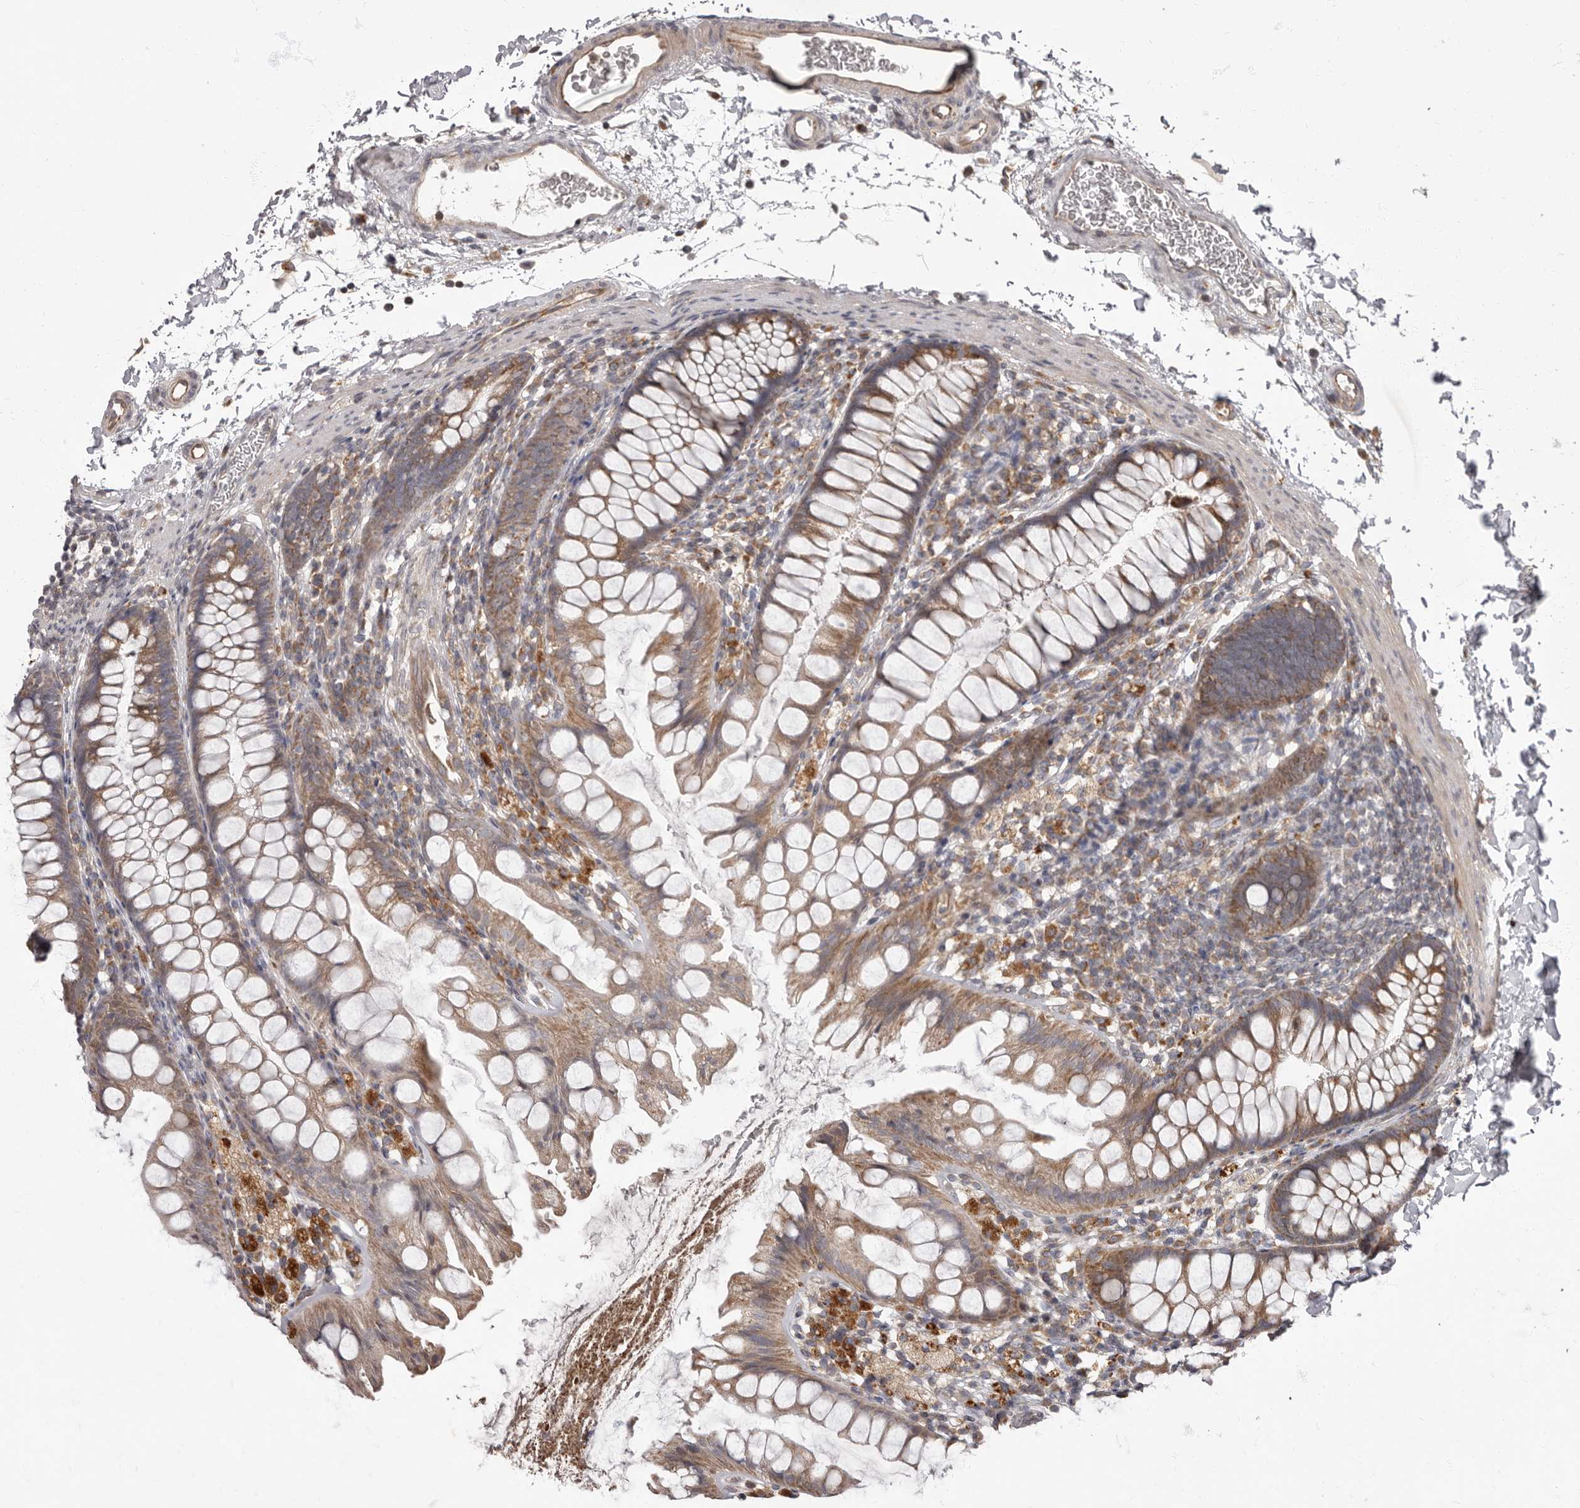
{"staining": {"intensity": "moderate", "quantity": ">75%", "location": "cytoplasmic/membranous"}, "tissue": "colon", "cell_type": "Endothelial cells", "image_type": "normal", "snomed": [{"axis": "morphology", "description": "Normal tissue, NOS"}, {"axis": "topography", "description": "Colon"}], "caption": "Protein expression by immunohistochemistry (IHC) shows moderate cytoplasmic/membranous expression in approximately >75% of endothelial cells in benign colon.", "gene": "ADCY2", "patient": {"sex": "female", "age": 62}}